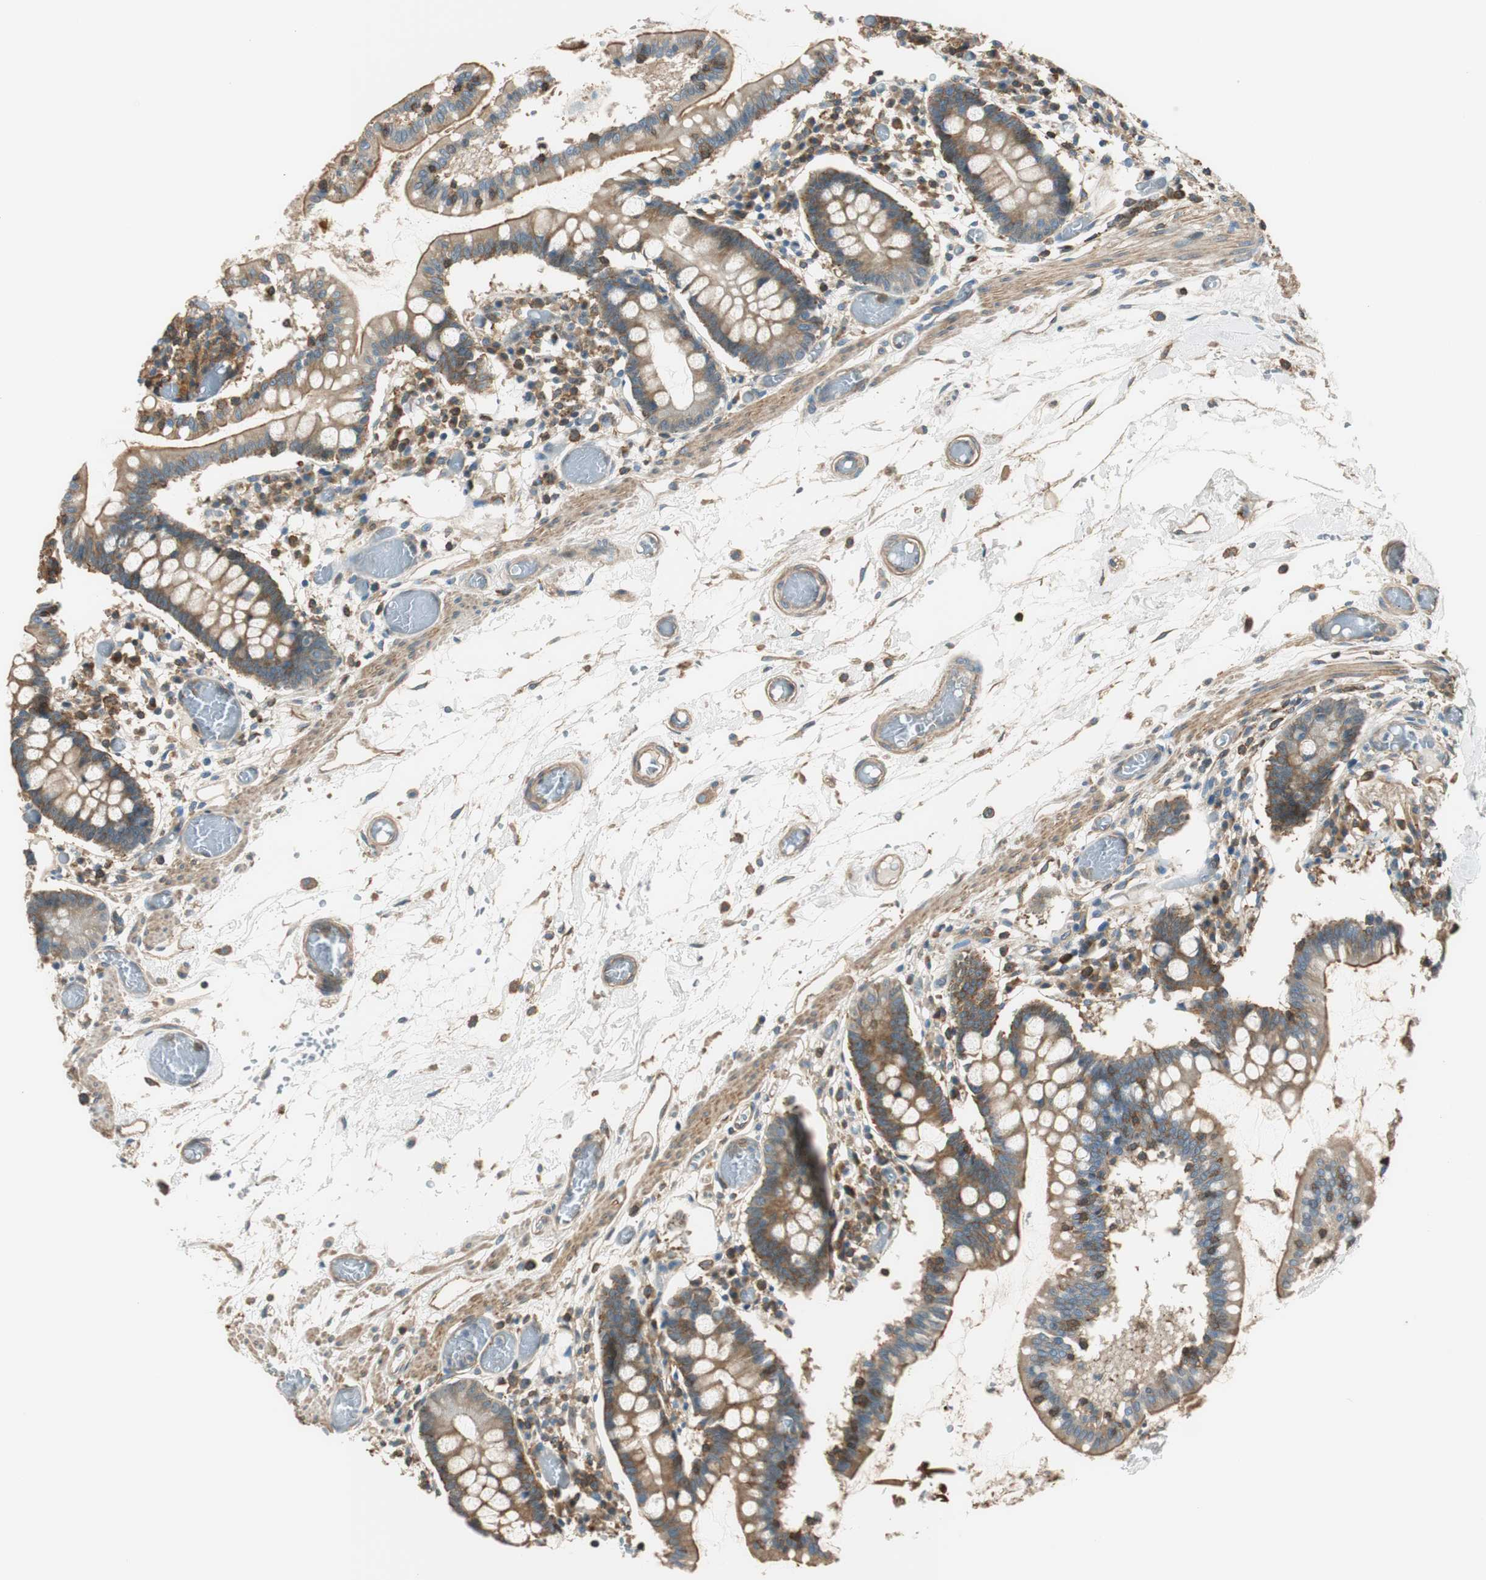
{"staining": {"intensity": "strong", "quantity": ">75%", "location": "cytoplasmic/membranous"}, "tissue": "small intestine", "cell_type": "Glandular cells", "image_type": "normal", "snomed": [{"axis": "morphology", "description": "Normal tissue, NOS"}, {"axis": "topography", "description": "Small intestine"}], "caption": "Small intestine stained with a brown dye demonstrates strong cytoplasmic/membranous positive positivity in approximately >75% of glandular cells.", "gene": "PI4K2B", "patient": {"sex": "female", "age": 61}}